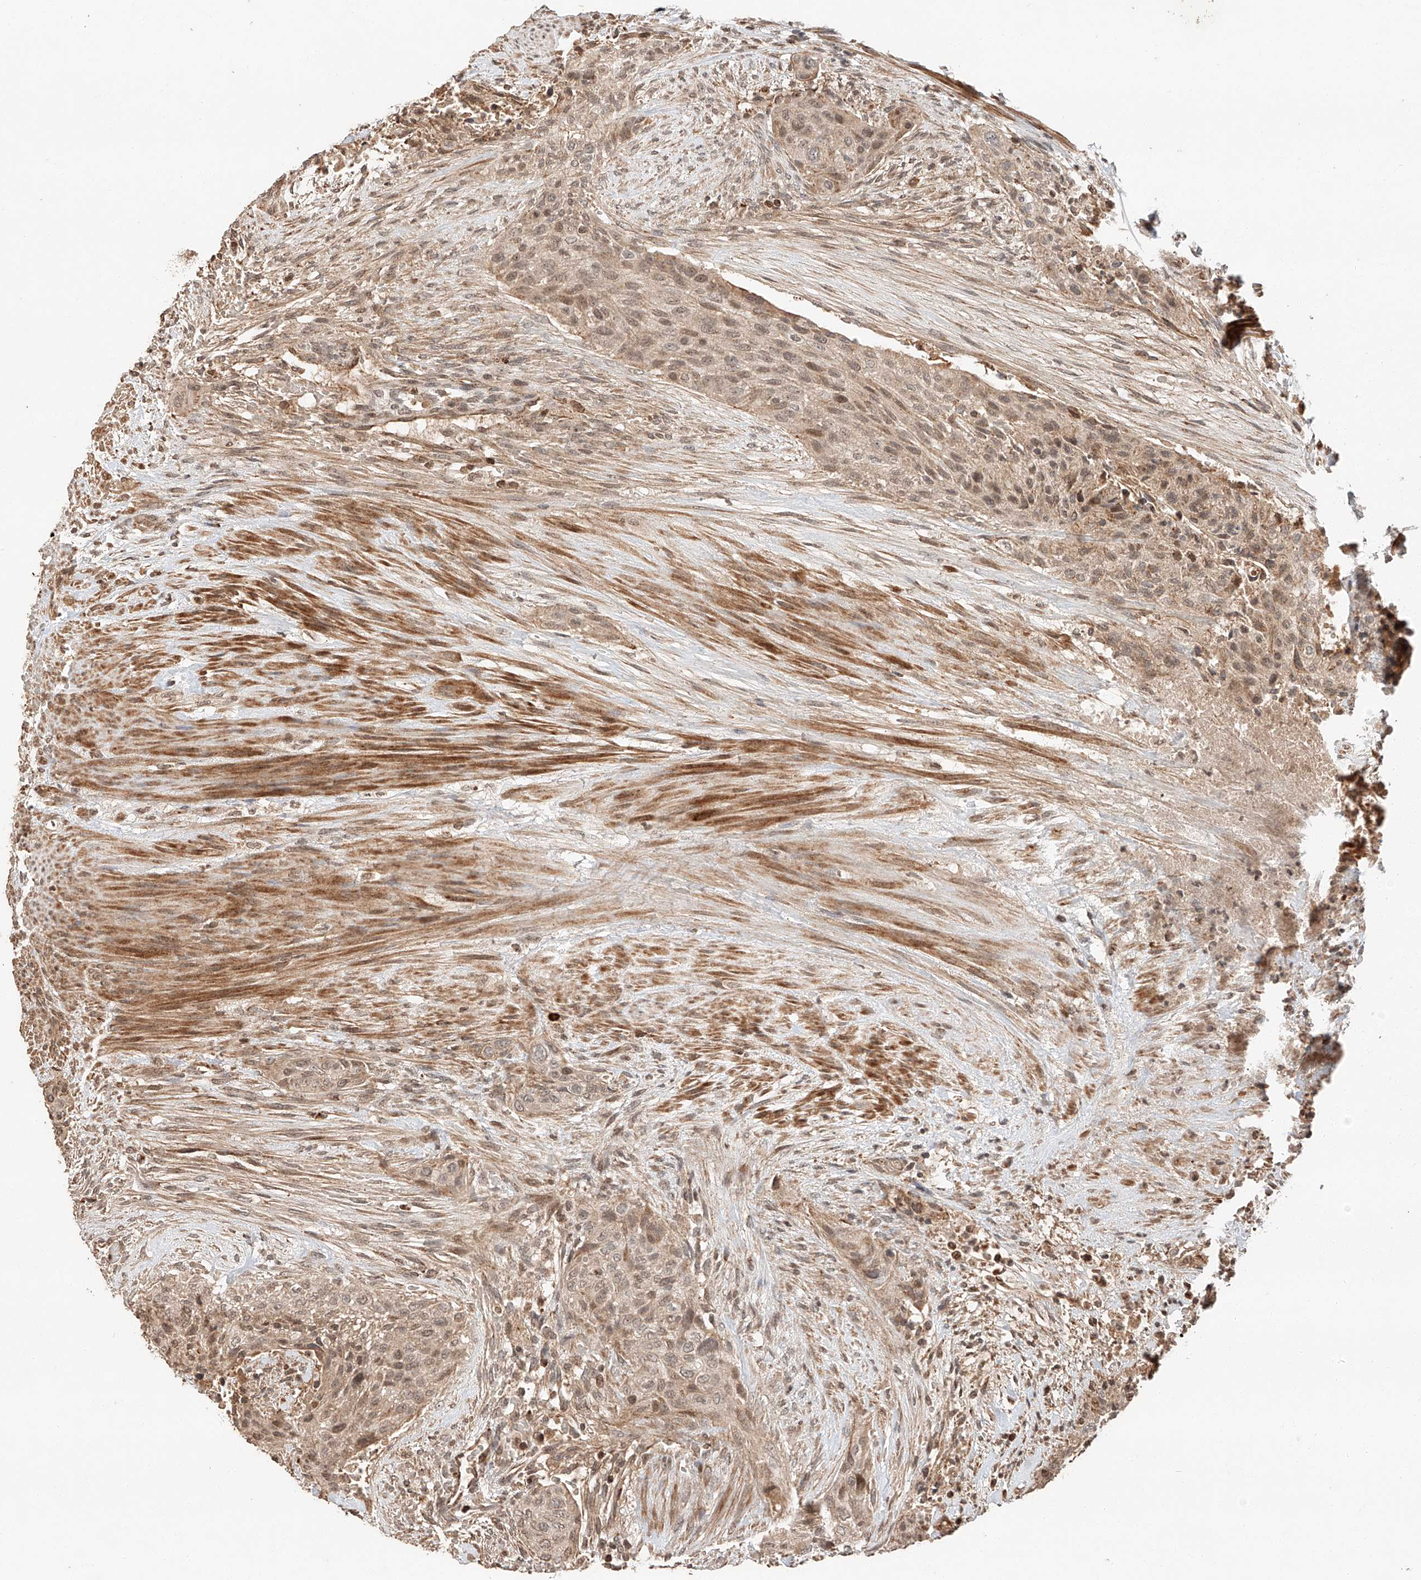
{"staining": {"intensity": "weak", "quantity": ">75%", "location": "cytoplasmic/membranous,nuclear"}, "tissue": "urothelial cancer", "cell_type": "Tumor cells", "image_type": "cancer", "snomed": [{"axis": "morphology", "description": "Urothelial carcinoma, High grade"}, {"axis": "topography", "description": "Urinary bladder"}], "caption": "A high-resolution histopathology image shows IHC staining of high-grade urothelial carcinoma, which displays weak cytoplasmic/membranous and nuclear positivity in about >75% of tumor cells.", "gene": "ARHGAP33", "patient": {"sex": "male", "age": 35}}